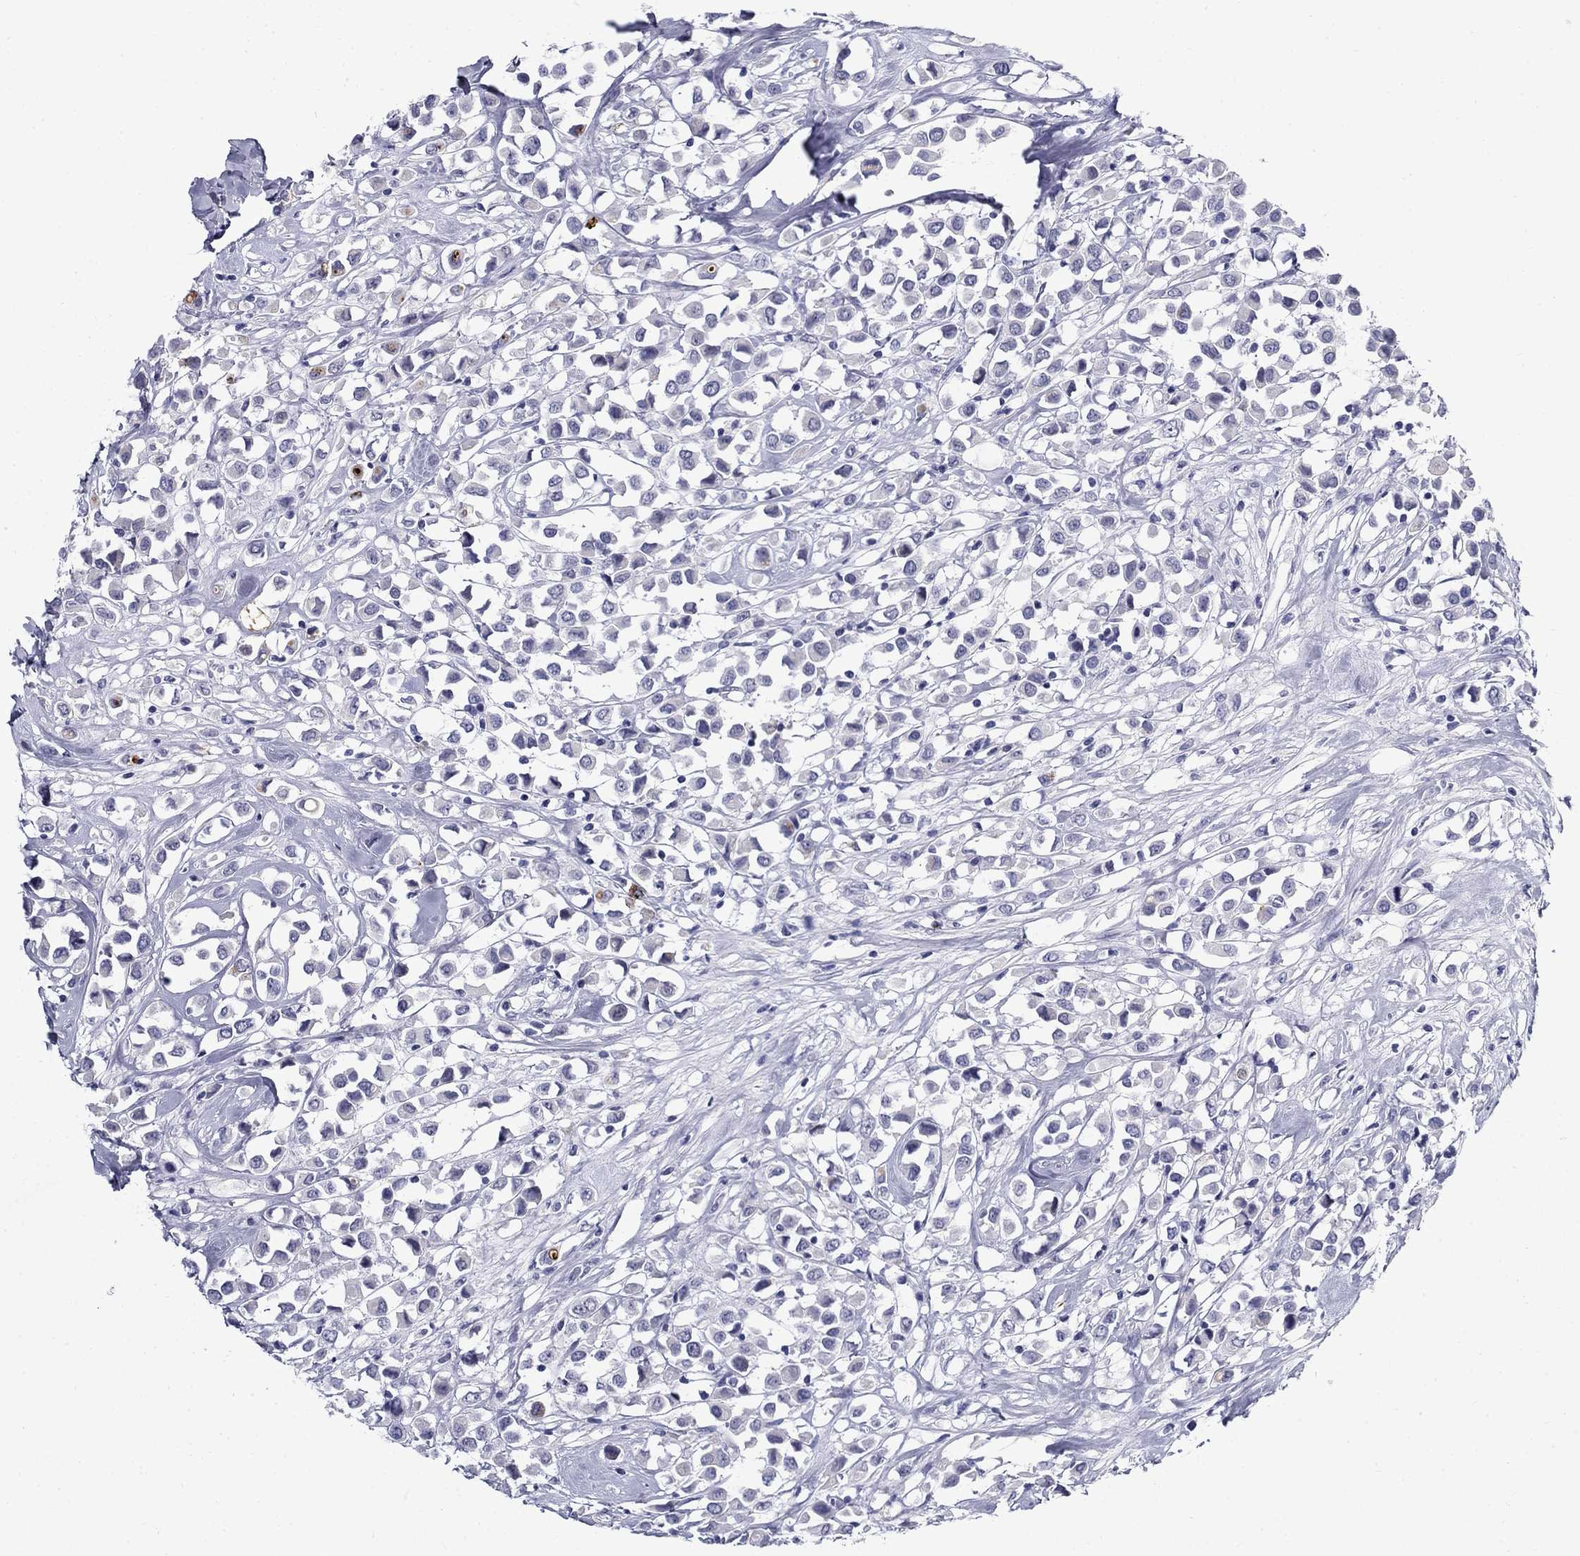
{"staining": {"intensity": "negative", "quantity": "none", "location": "none"}, "tissue": "breast cancer", "cell_type": "Tumor cells", "image_type": "cancer", "snomed": [{"axis": "morphology", "description": "Duct carcinoma"}, {"axis": "topography", "description": "Breast"}], "caption": "Breast cancer stained for a protein using immunohistochemistry (IHC) exhibits no expression tumor cells.", "gene": "C4orf19", "patient": {"sex": "female", "age": 61}}